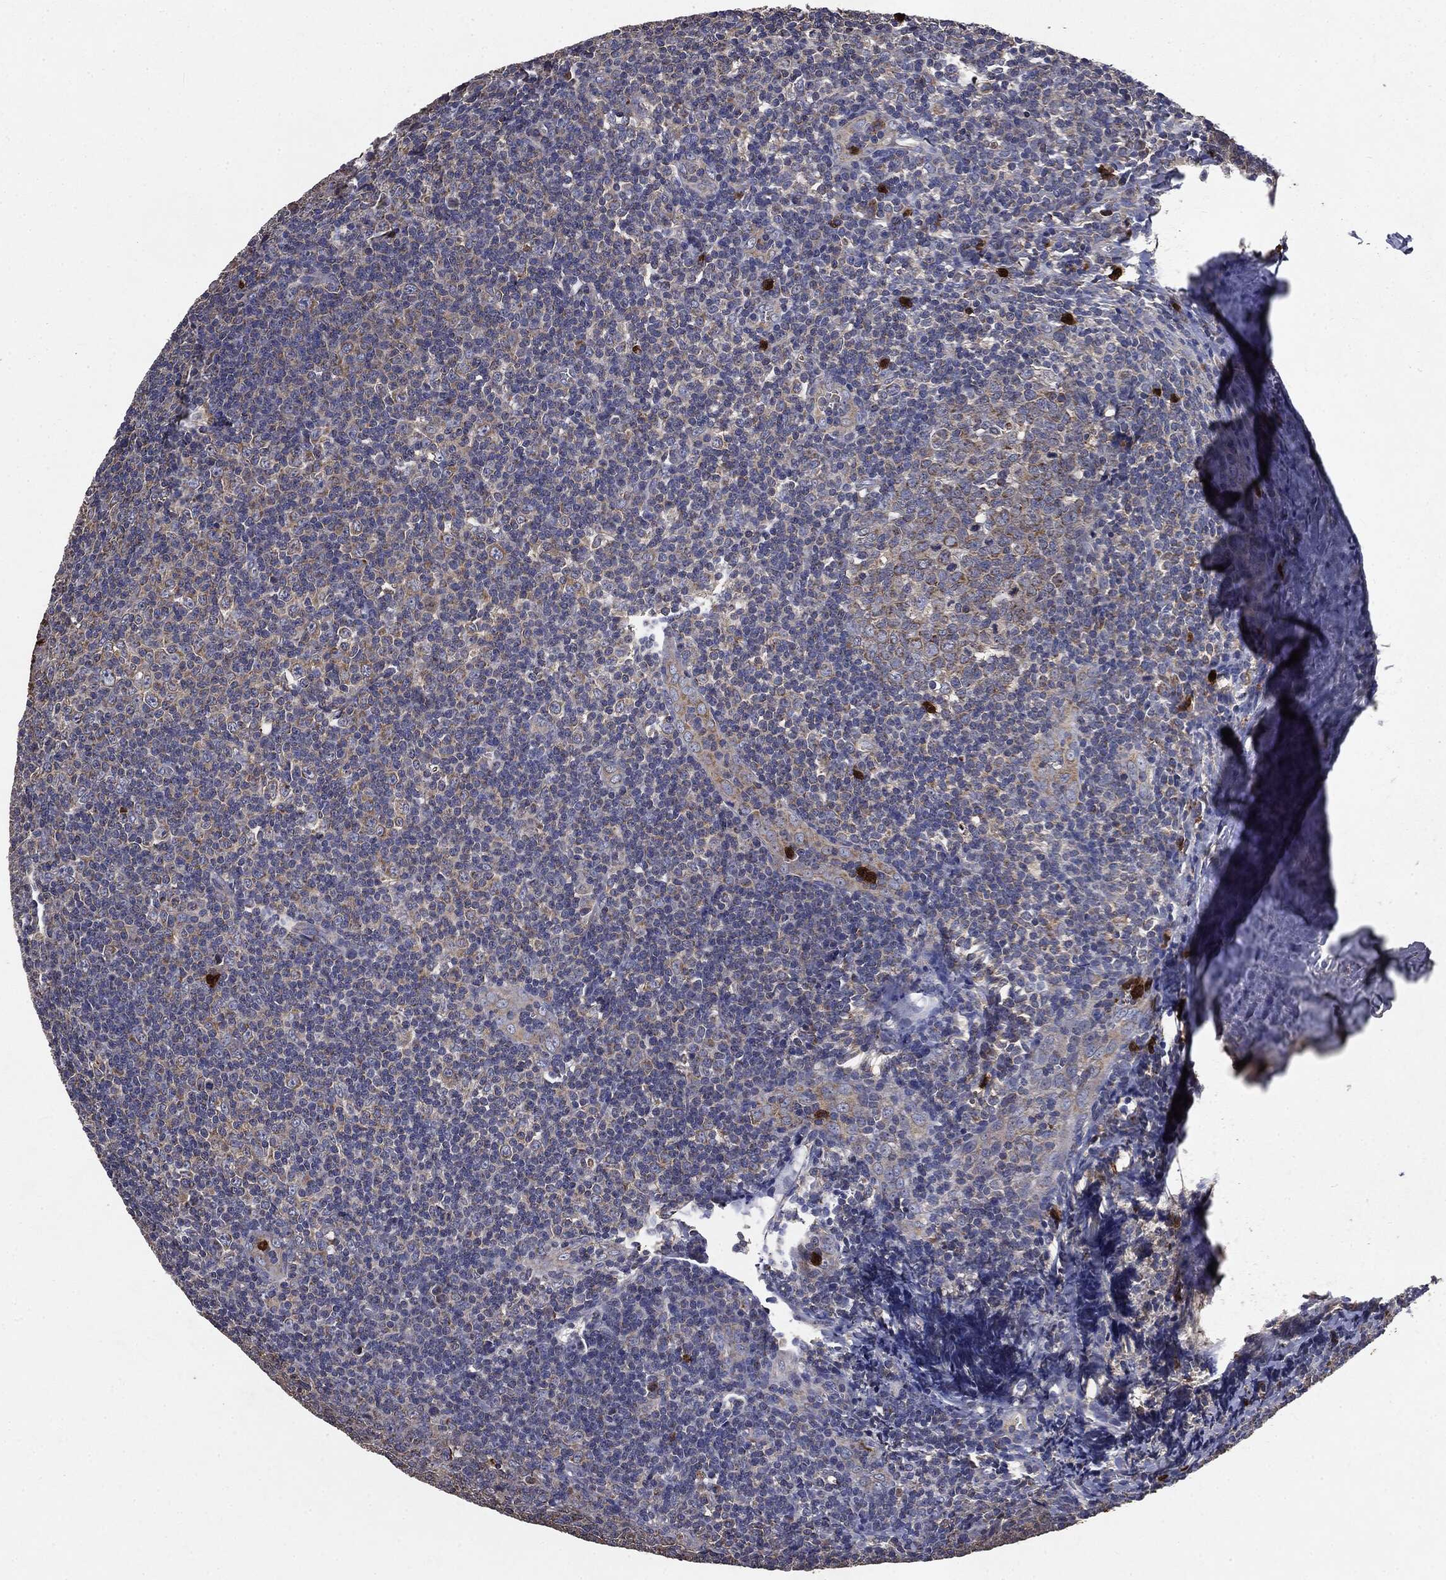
{"staining": {"intensity": "weak", "quantity": "25%-75%", "location": "cytoplasmic/membranous"}, "tissue": "tonsil", "cell_type": "Germinal center cells", "image_type": "normal", "snomed": [{"axis": "morphology", "description": "Normal tissue, NOS"}, {"axis": "topography", "description": "Tonsil"}], "caption": "Immunohistochemistry (IHC) of normal human tonsil reveals low levels of weak cytoplasmic/membranous staining in approximately 25%-75% of germinal center cells.", "gene": "MAPK6", "patient": {"sex": "male", "age": 20}}